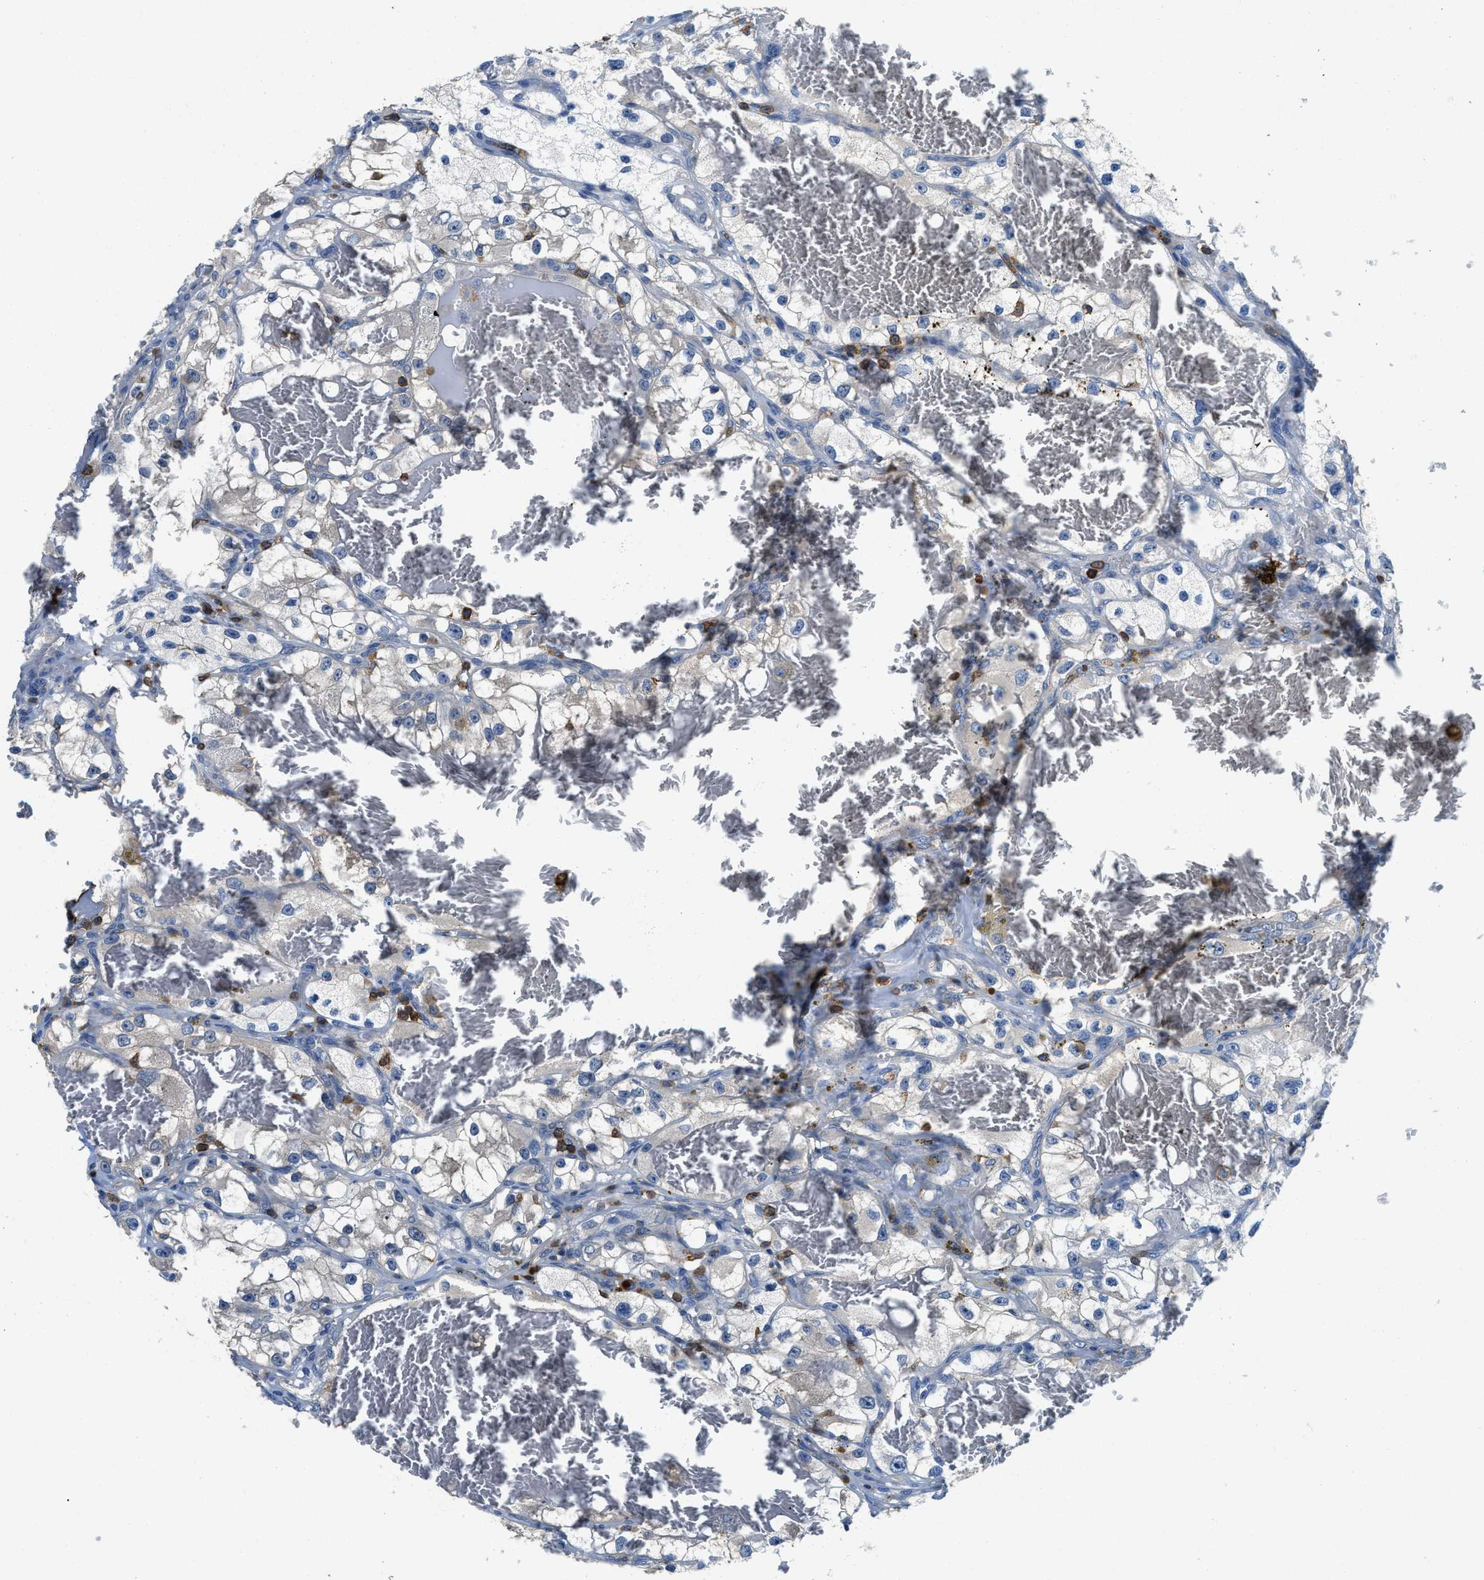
{"staining": {"intensity": "negative", "quantity": "none", "location": "none"}, "tissue": "renal cancer", "cell_type": "Tumor cells", "image_type": "cancer", "snomed": [{"axis": "morphology", "description": "Adenocarcinoma, NOS"}, {"axis": "topography", "description": "Kidney"}], "caption": "Immunohistochemistry (IHC) micrograph of neoplastic tissue: renal cancer (adenocarcinoma) stained with DAB (3,3'-diaminobenzidine) displays no significant protein positivity in tumor cells. Nuclei are stained in blue.", "gene": "MYO1G", "patient": {"sex": "female", "age": 57}}